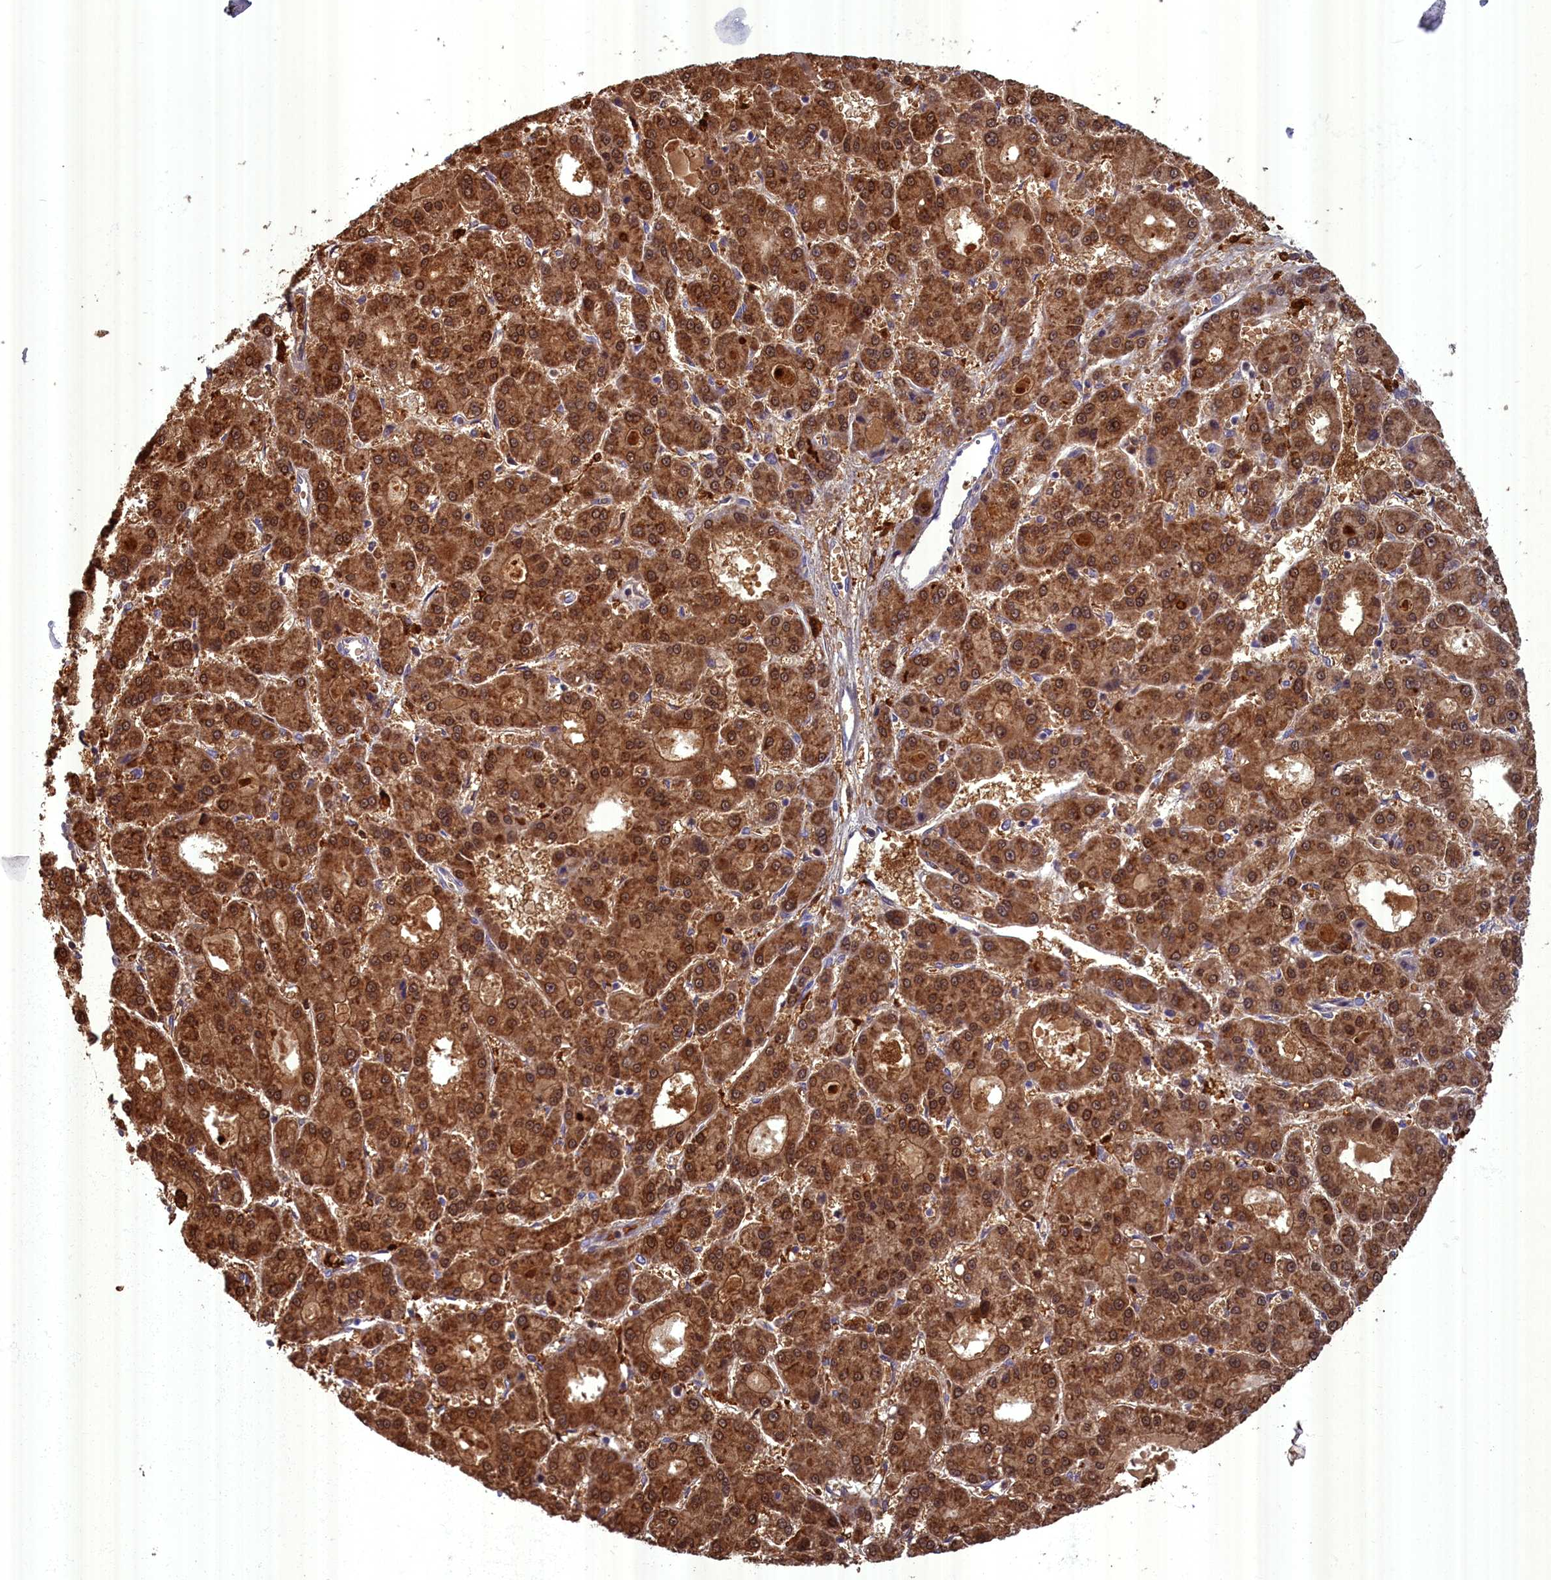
{"staining": {"intensity": "strong", "quantity": ">75%", "location": "cytoplasmic/membranous,nuclear"}, "tissue": "liver cancer", "cell_type": "Tumor cells", "image_type": "cancer", "snomed": [{"axis": "morphology", "description": "Carcinoma, Hepatocellular, NOS"}, {"axis": "topography", "description": "Liver"}], "caption": "High-power microscopy captured an immunohistochemistry micrograph of hepatocellular carcinoma (liver), revealing strong cytoplasmic/membranous and nuclear staining in about >75% of tumor cells.", "gene": "BLVRB", "patient": {"sex": "male", "age": 70}}